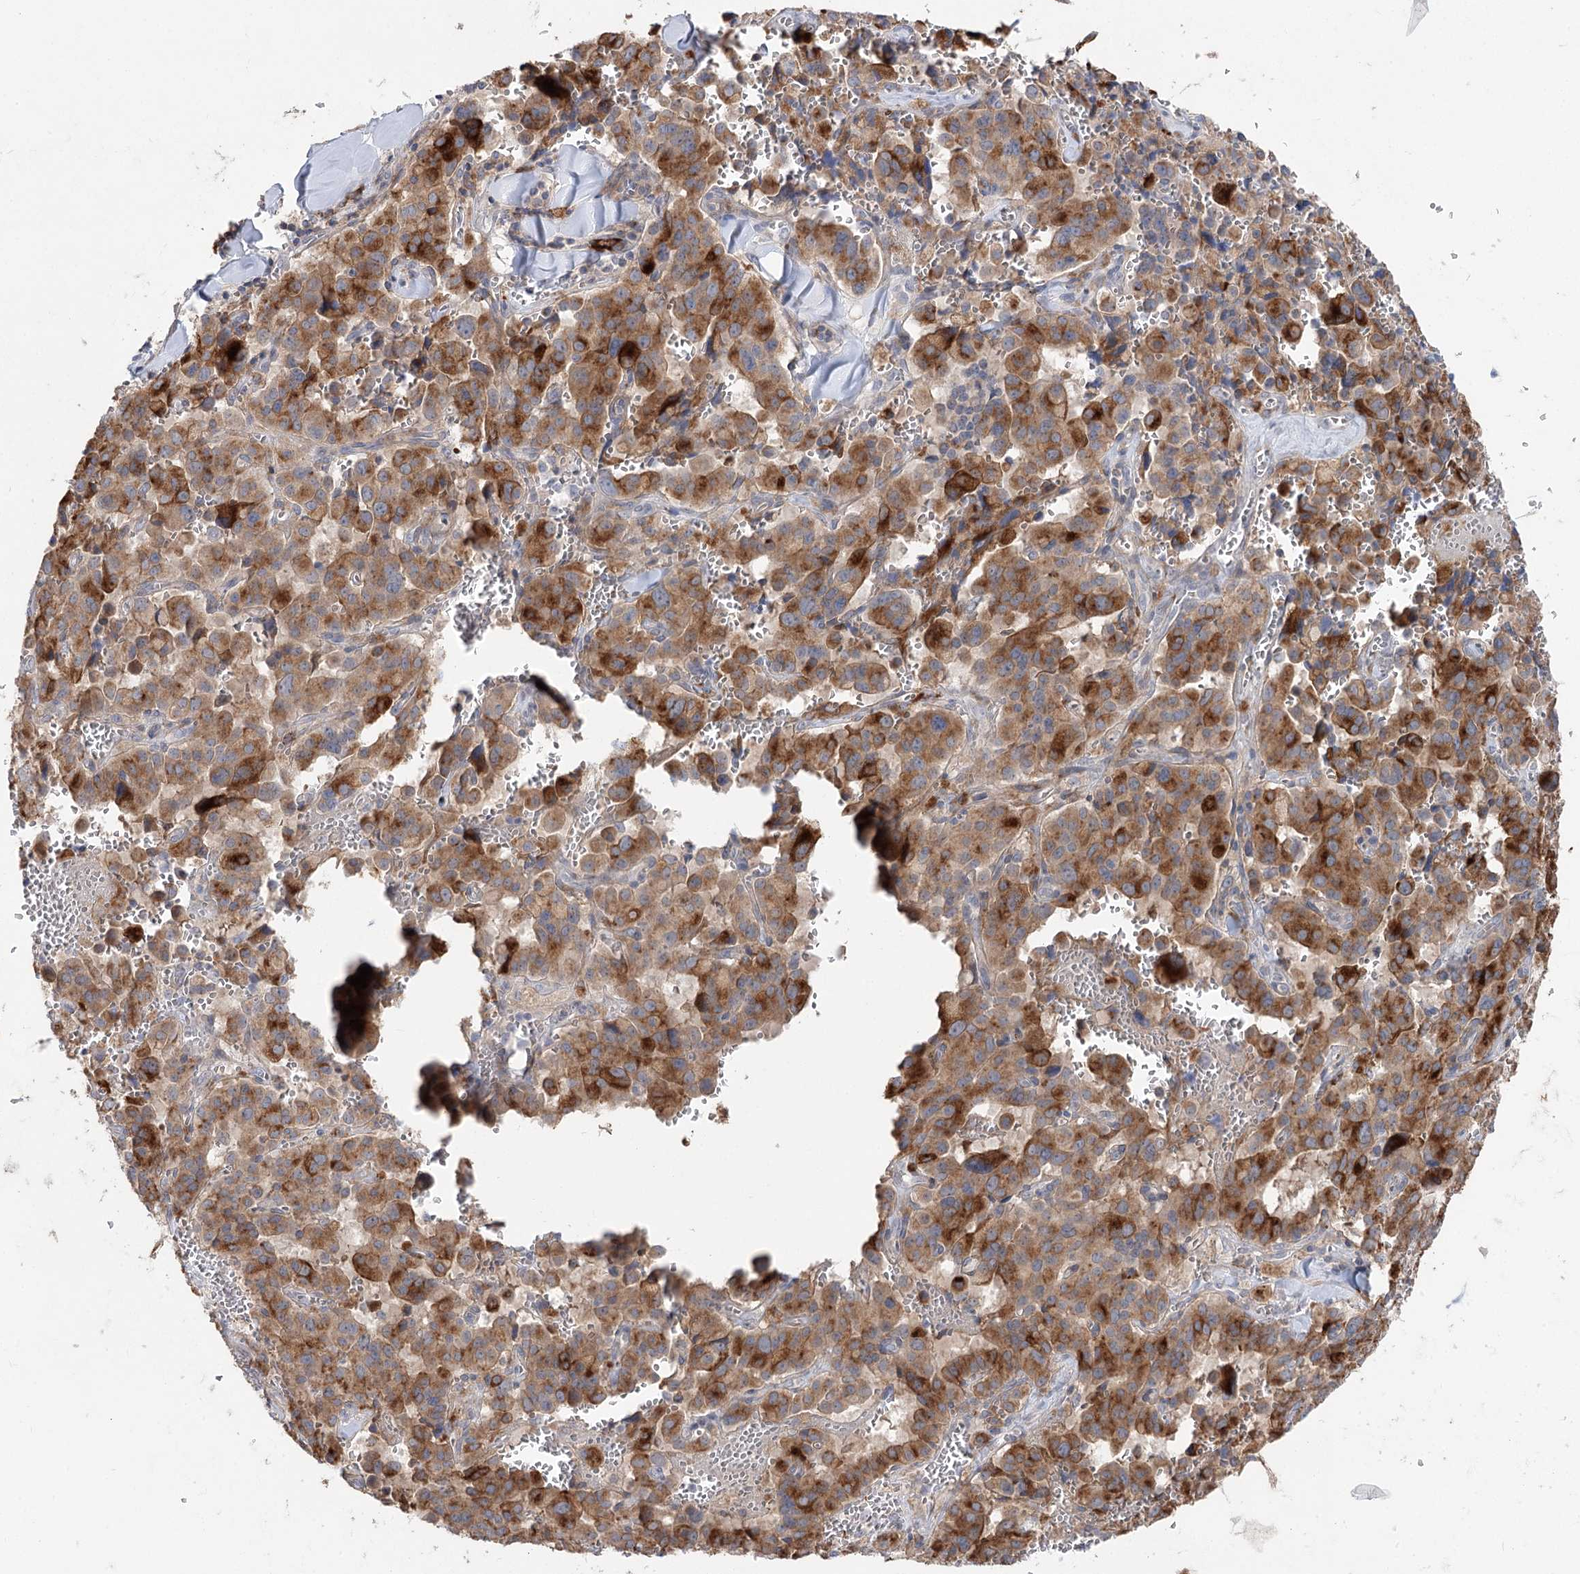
{"staining": {"intensity": "moderate", "quantity": ">75%", "location": "cytoplasmic/membranous"}, "tissue": "pancreatic cancer", "cell_type": "Tumor cells", "image_type": "cancer", "snomed": [{"axis": "morphology", "description": "Adenocarcinoma, NOS"}, {"axis": "topography", "description": "Pancreas"}], "caption": "This is an image of IHC staining of pancreatic adenocarcinoma, which shows moderate positivity in the cytoplasmic/membranous of tumor cells.", "gene": "SCN11A", "patient": {"sex": "male", "age": 65}}